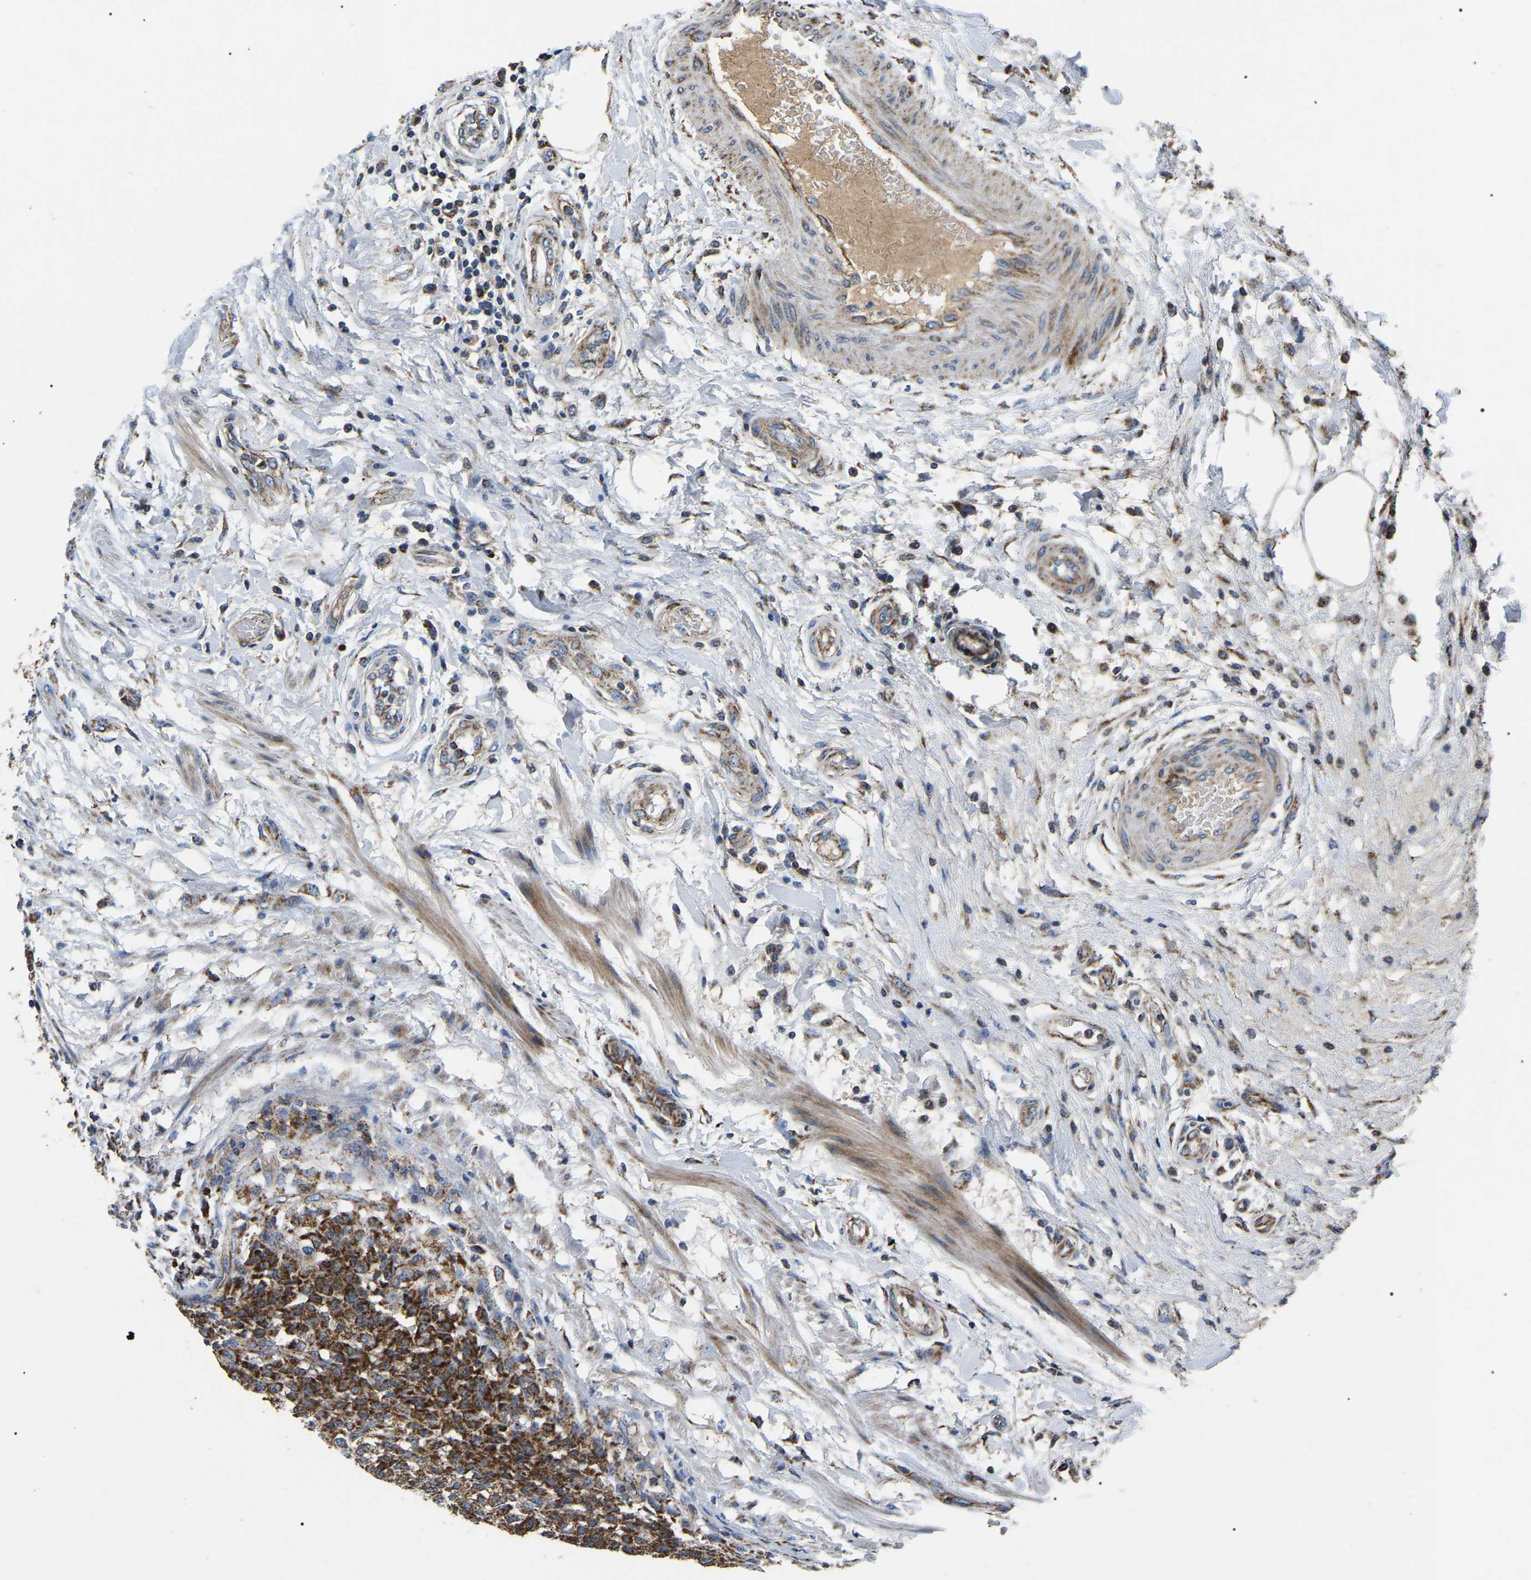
{"staining": {"intensity": "strong", "quantity": ">75%", "location": "cytoplasmic/membranous"}, "tissue": "testis cancer", "cell_type": "Tumor cells", "image_type": "cancer", "snomed": [{"axis": "morphology", "description": "Seminoma, NOS"}, {"axis": "topography", "description": "Testis"}], "caption": "Seminoma (testis) stained with DAB immunohistochemistry (IHC) demonstrates high levels of strong cytoplasmic/membranous positivity in about >75% of tumor cells.", "gene": "PPM1E", "patient": {"sex": "male", "age": 59}}